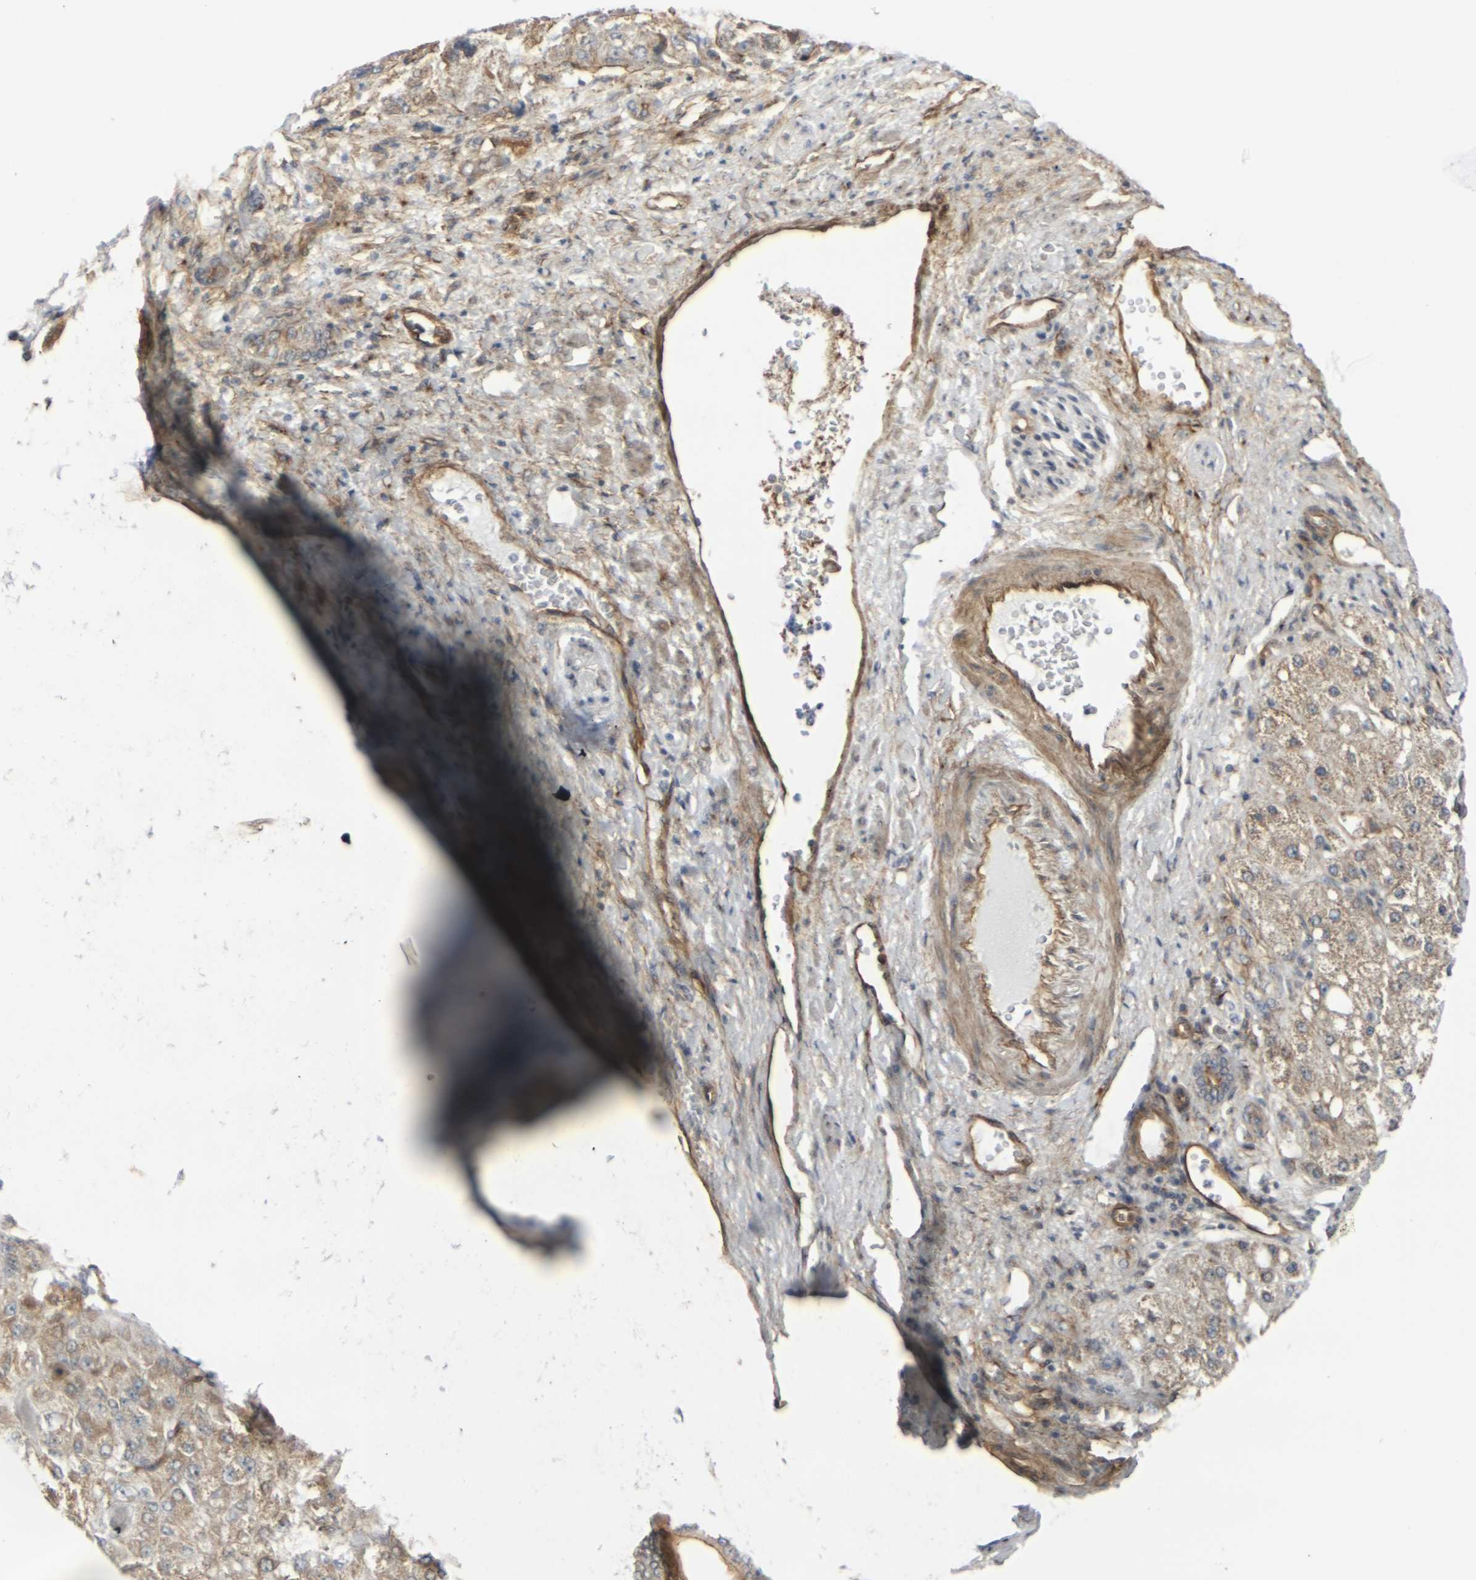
{"staining": {"intensity": "weak", "quantity": ">75%", "location": "cytoplasmic/membranous"}, "tissue": "liver cancer", "cell_type": "Tumor cells", "image_type": "cancer", "snomed": [{"axis": "morphology", "description": "Carcinoma, Hepatocellular, NOS"}, {"axis": "topography", "description": "Liver"}], "caption": "Weak cytoplasmic/membranous positivity for a protein is identified in about >75% of tumor cells of liver cancer (hepatocellular carcinoma) using immunohistochemistry.", "gene": "MYOF", "patient": {"sex": "male", "age": 80}}